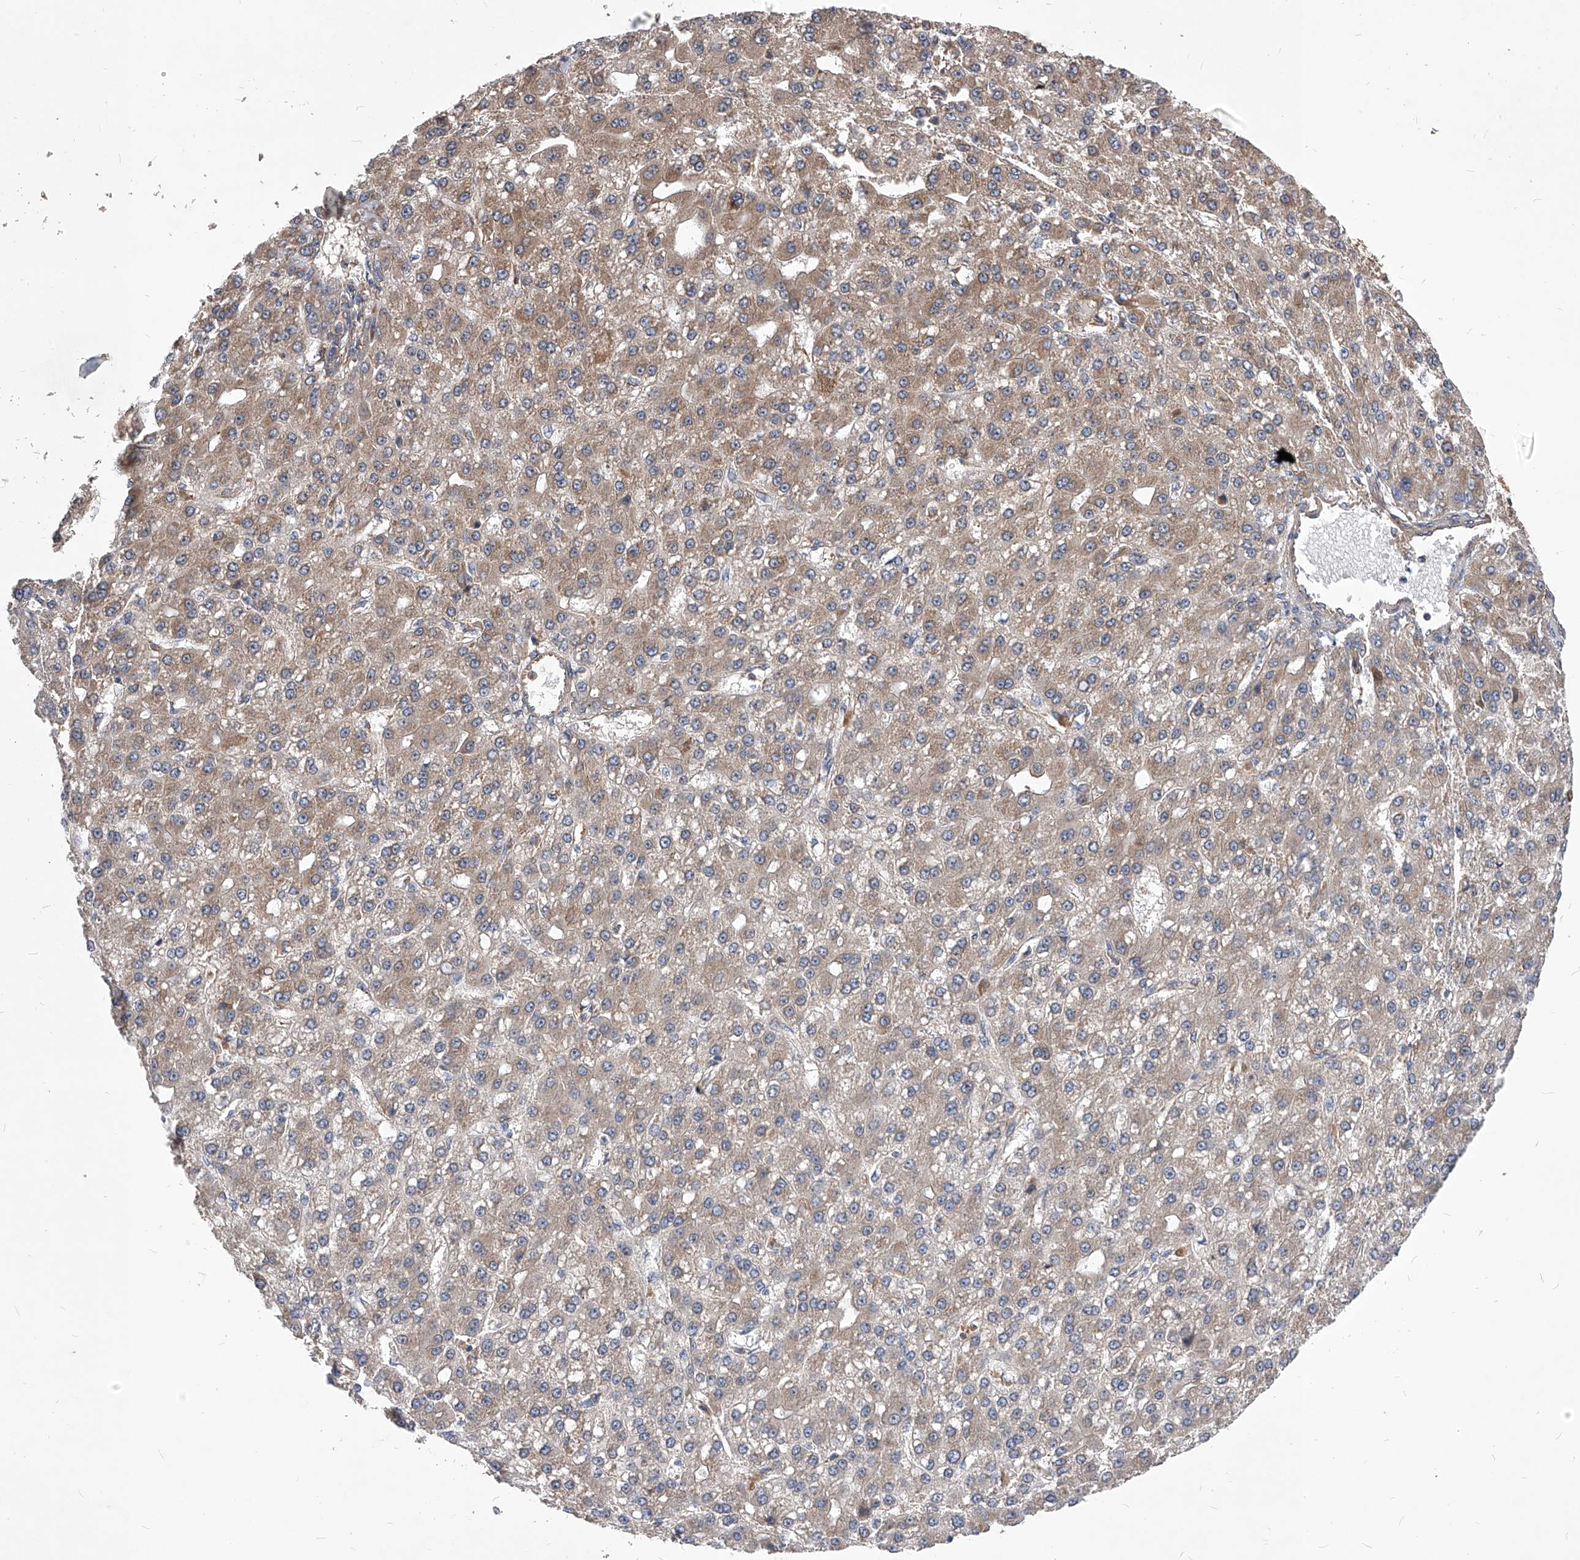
{"staining": {"intensity": "weak", "quantity": ">75%", "location": "cytoplasmic/membranous"}, "tissue": "liver cancer", "cell_type": "Tumor cells", "image_type": "cancer", "snomed": [{"axis": "morphology", "description": "Carcinoma, Hepatocellular, NOS"}, {"axis": "topography", "description": "Liver"}], "caption": "Immunohistochemical staining of hepatocellular carcinoma (liver) demonstrates low levels of weak cytoplasmic/membranous expression in approximately >75% of tumor cells. The protein is shown in brown color, while the nuclei are stained blue.", "gene": "CFAP410", "patient": {"sex": "male", "age": 67}}